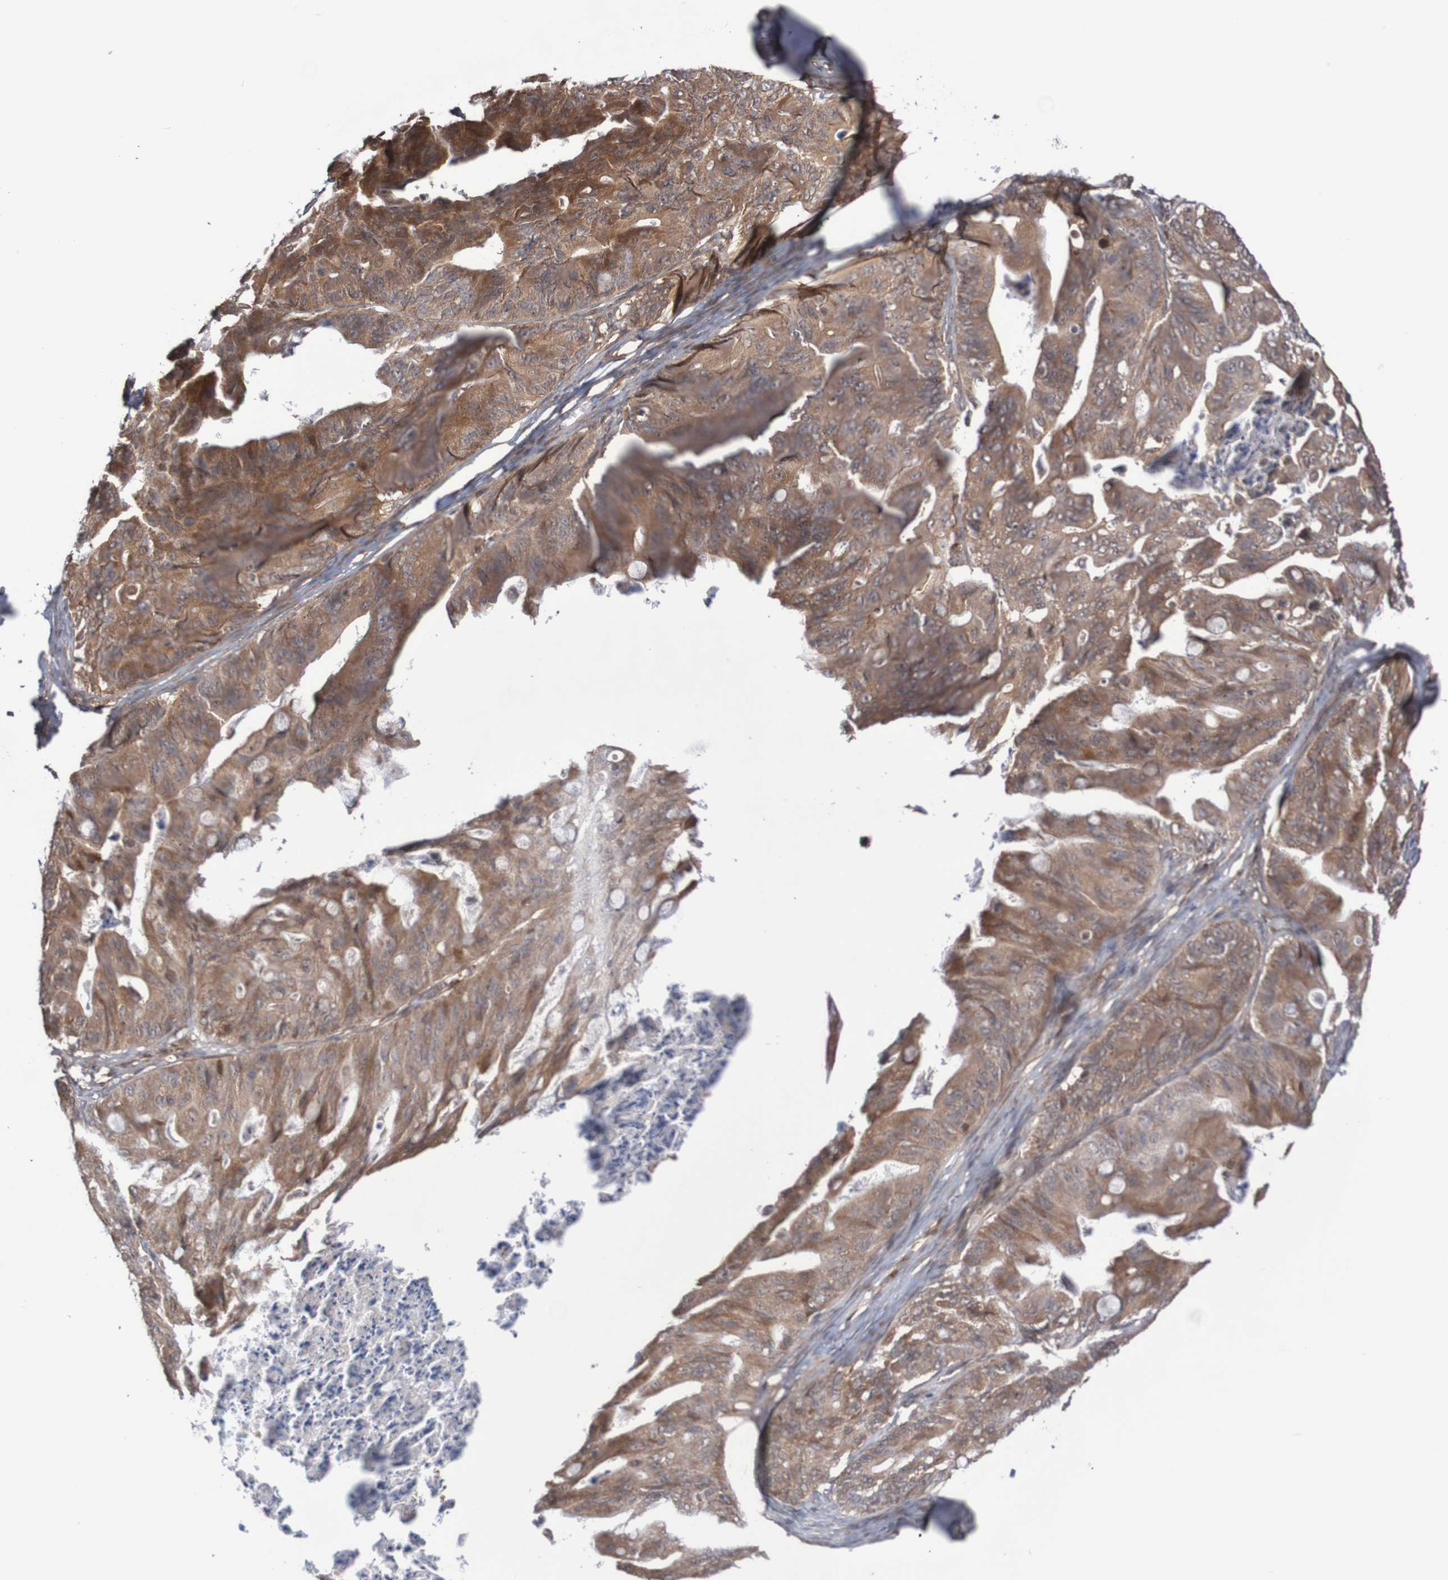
{"staining": {"intensity": "moderate", "quantity": ">75%", "location": "cytoplasmic/membranous,nuclear"}, "tissue": "ovarian cancer", "cell_type": "Tumor cells", "image_type": "cancer", "snomed": [{"axis": "morphology", "description": "Cystadenocarcinoma, mucinous, NOS"}, {"axis": "topography", "description": "Ovary"}], "caption": "The micrograph demonstrates a brown stain indicating the presence of a protein in the cytoplasmic/membranous and nuclear of tumor cells in mucinous cystadenocarcinoma (ovarian).", "gene": "PHPT1", "patient": {"sex": "female", "age": 37}}